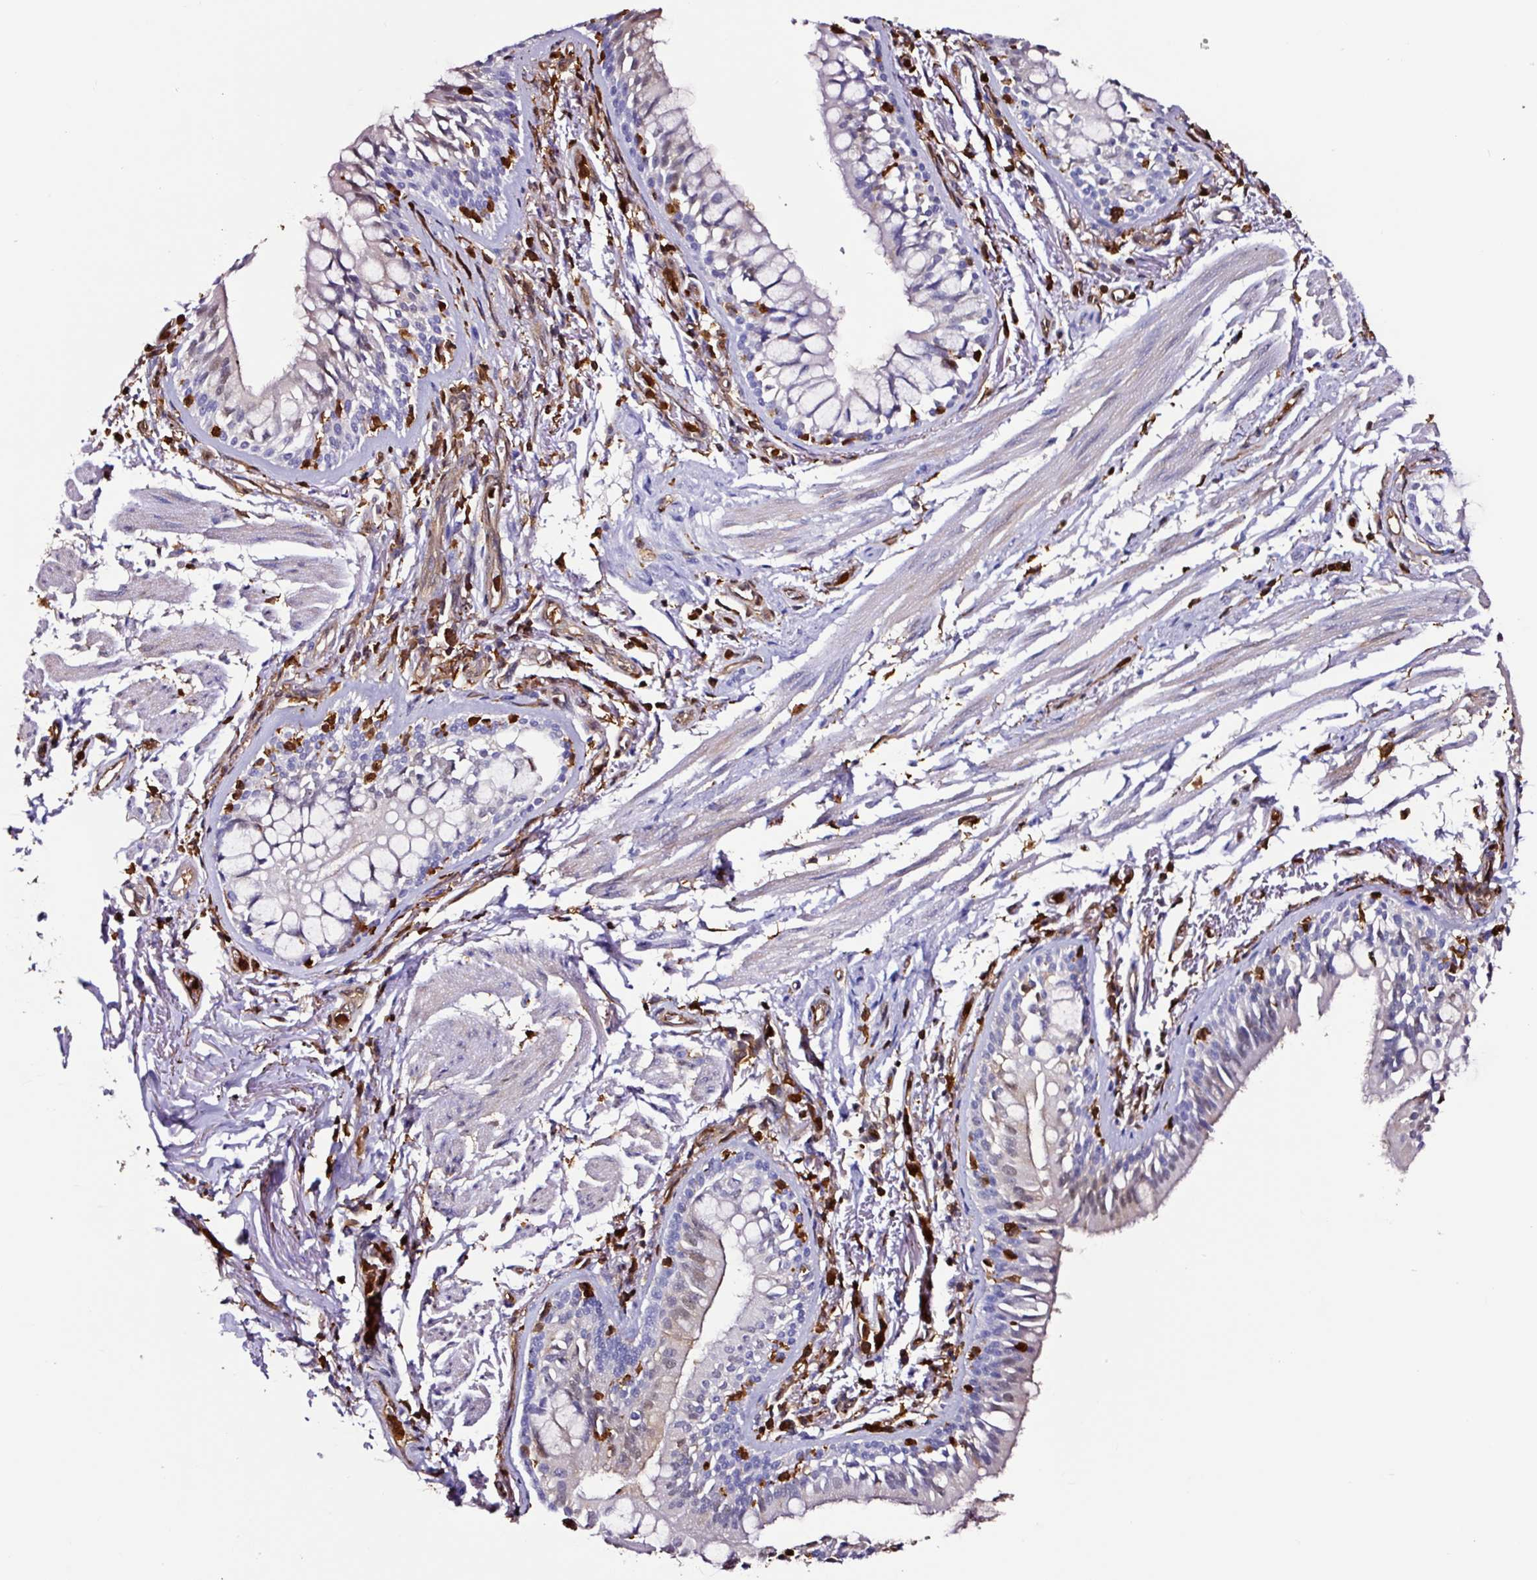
{"staining": {"intensity": "weak", "quantity": "<25%", "location": "nuclear"}, "tissue": "bronchus", "cell_type": "Respiratory epithelial cells", "image_type": "normal", "snomed": [{"axis": "morphology", "description": "Normal tissue, NOS"}, {"axis": "topography", "description": "Bronchus"}], "caption": "A high-resolution photomicrograph shows immunohistochemistry staining of benign bronchus, which shows no significant positivity in respiratory epithelial cells. (Brightfield microscopy of DAB immunohistochemistry (IHC) at high magnification).", "gene": "ARHGDIB", "patient": {"sex": "male", "age": 70}}